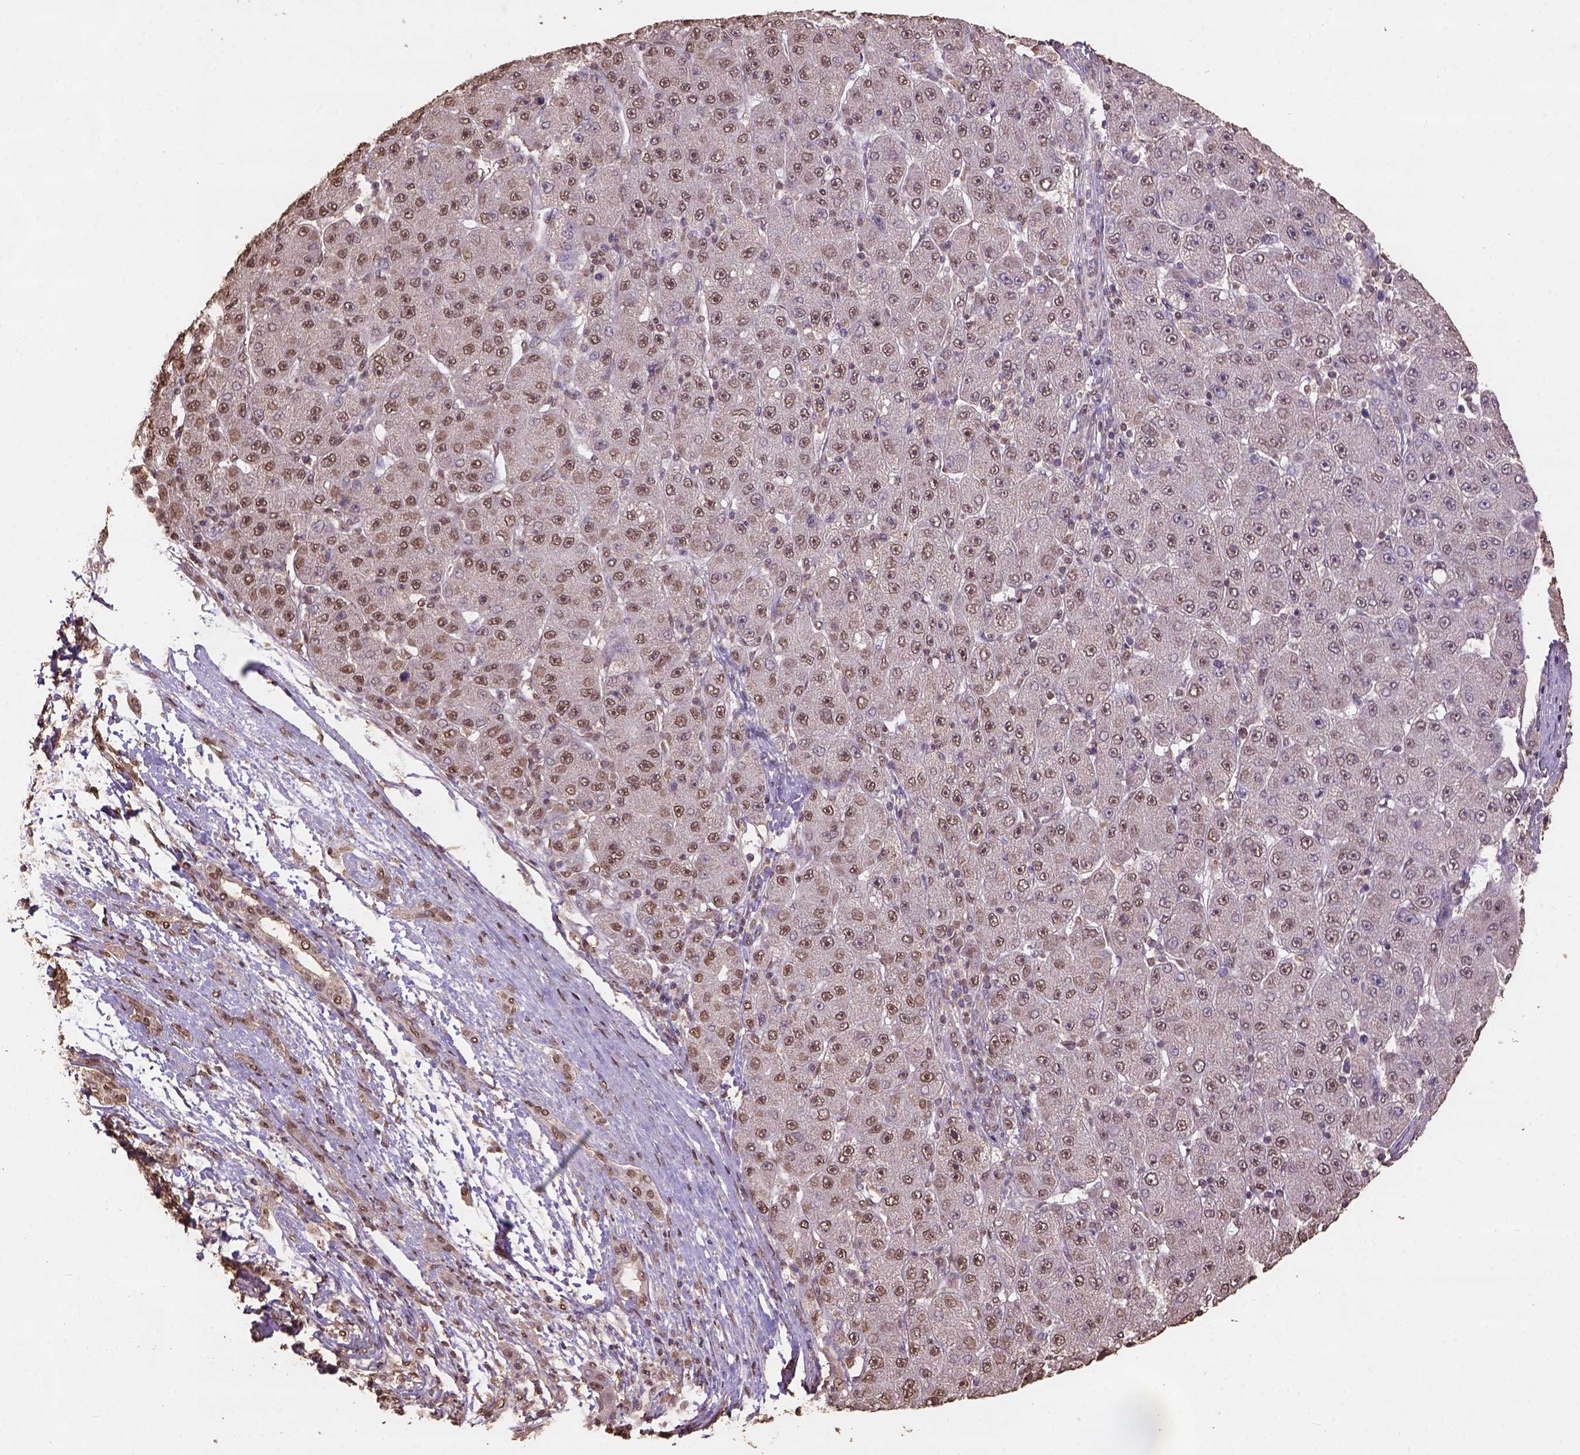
{"staining": {"intensity": "moderate", "quantity": "25%-75%", "location": "nuclear"}, "tissue": "liver cancer", "cell_type": "Tumor cells", "image_type": "cancer", "snomed": [{"axis": "morphology", "description": "Carcinoma, Hepatocellular, NOS"}, {"axis": "topography", "description": "Liver"}], "caption": "Protein analysis of liver cancer (hepatocellular carcinoma) tissue reveals moderate nuclear staining in about 25%-75% of tumor cells.", "gene": "CSTF2T", "patient": {"sex": "male", "age": 67}}